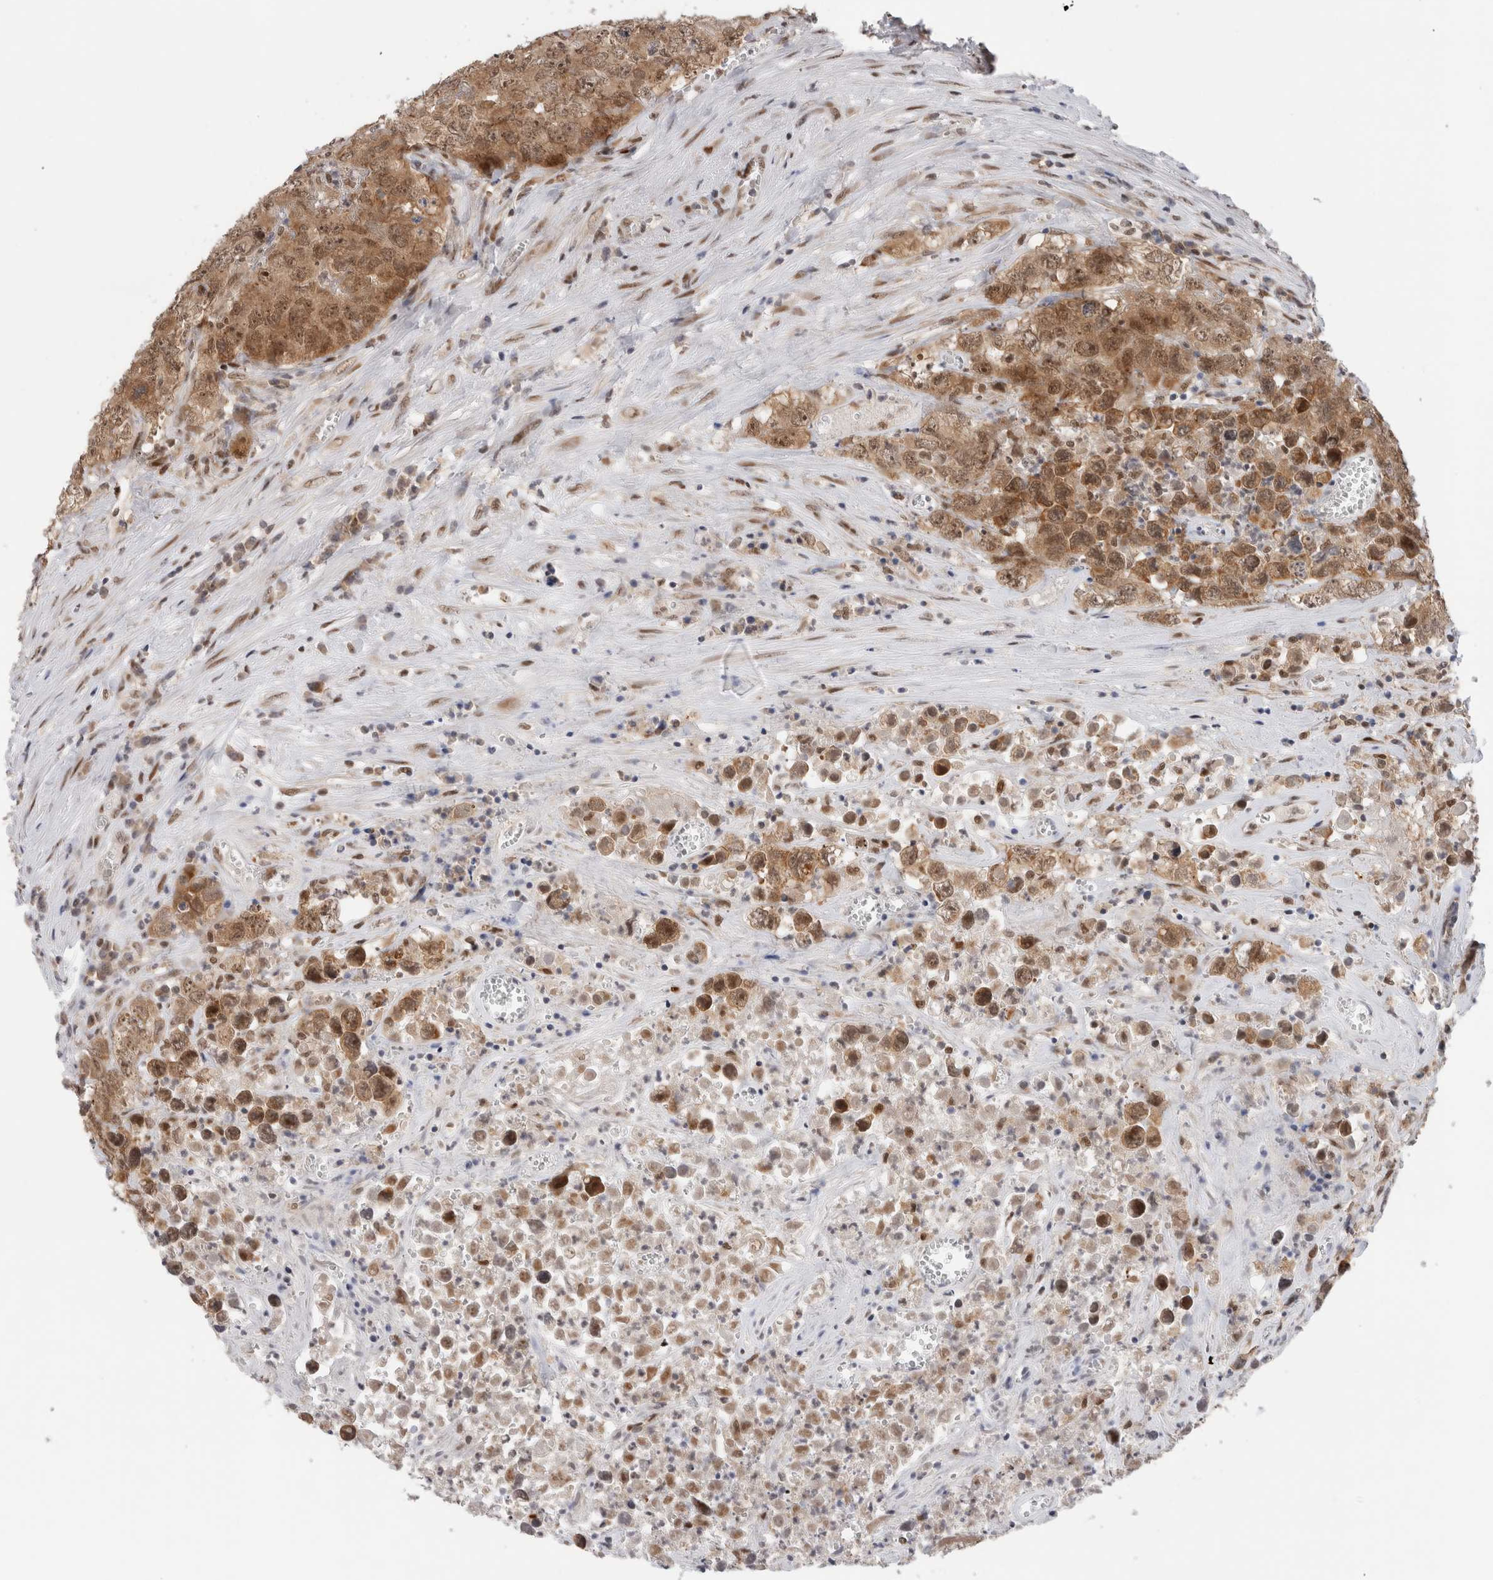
{"staining": {"intensity": "moderate", "quantity": ">75%", "location": "cytoplasmic/membranous,nuclear"}, "tissue": "testis cancer", "cell_type": "Tumor cells", "image_type": "cancer", "snomed": [{"axis": "morphology", "description": "Seminoma, NOS"}, {"axis": "morphology", "description": "Carcinoma, Embryonal, NOS"}, {"axis": "topography", "description": "Testis"}], "caption": "The immunohistochemical stain shows moderate cytoplasmic/membranous and nuclear staining in tumor cells of testis seminoma tissue.", "gene": "ZNF521", "patient": {"sex": "male", "age": 43}}